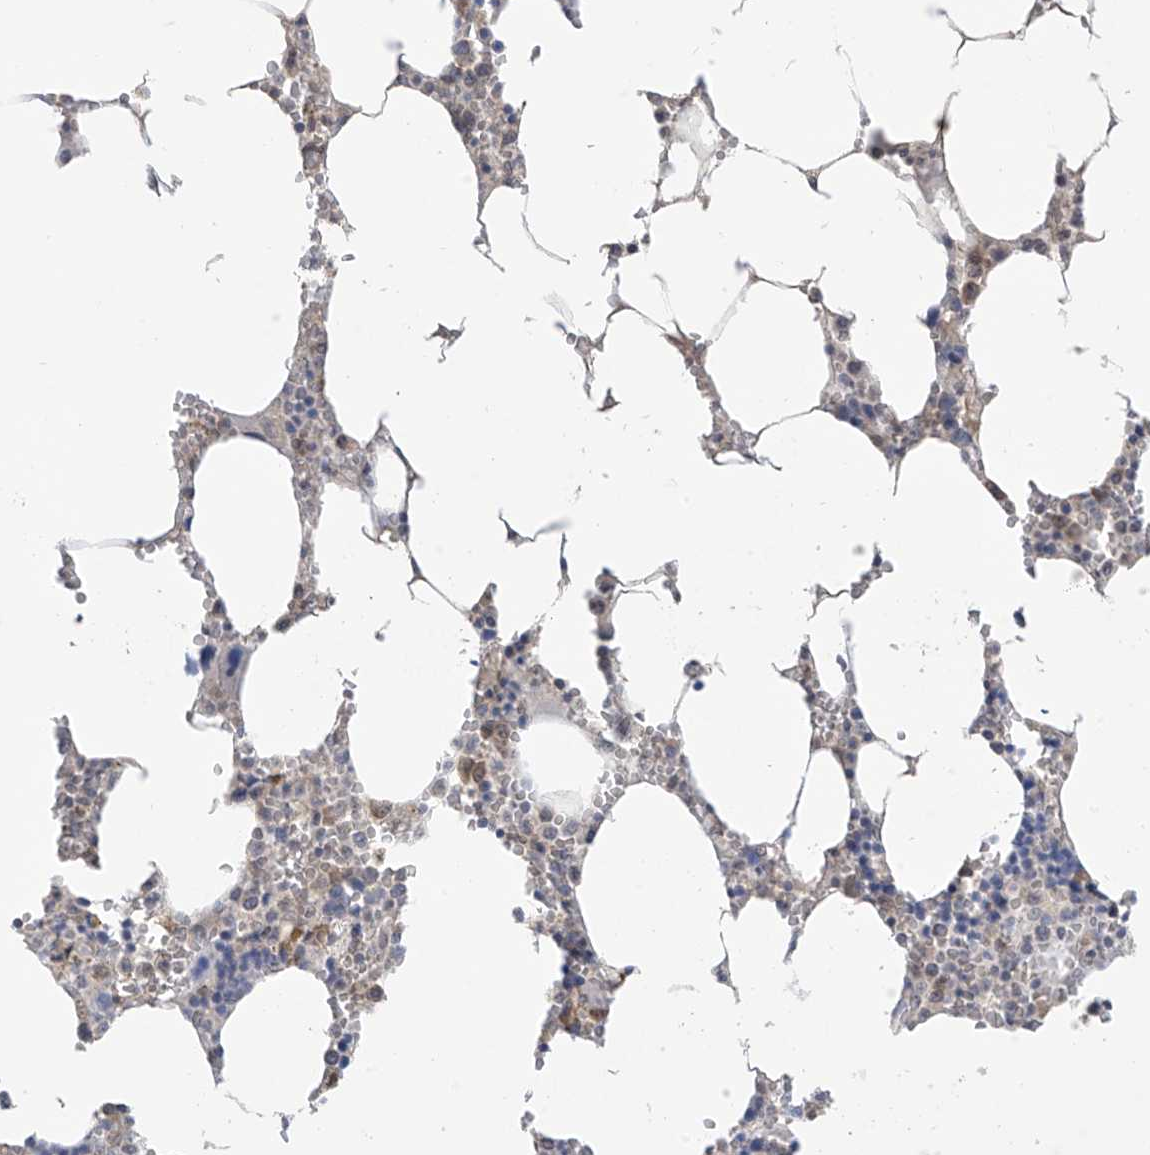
{"staining": {"intensity": "weak", "quantity": "25%-75%", "location": "cytoplasmic/membranous"}, "tissue": "bone marrow", "cell_type": "Hematopoietic cells", "image_type": "normal", "snomed": [{"axis": "morphology", "description": "Normal tissue, NOS"}, {"axis": "topography", "description": "Bone marrow"}], "caption": "Immunohistochemistry (IHC) micrograph of normal bone marrow: bone marrow stained using immunohistochemistry exhibits low levels of weak protein expression localized specifically in the cytoplasmic/membranous of hematopoietic cells, appearing as a cytoplasmic/membranous brown color.", "gene": "KIAA1522", "patient": {"sex": "male", "age": 70}}